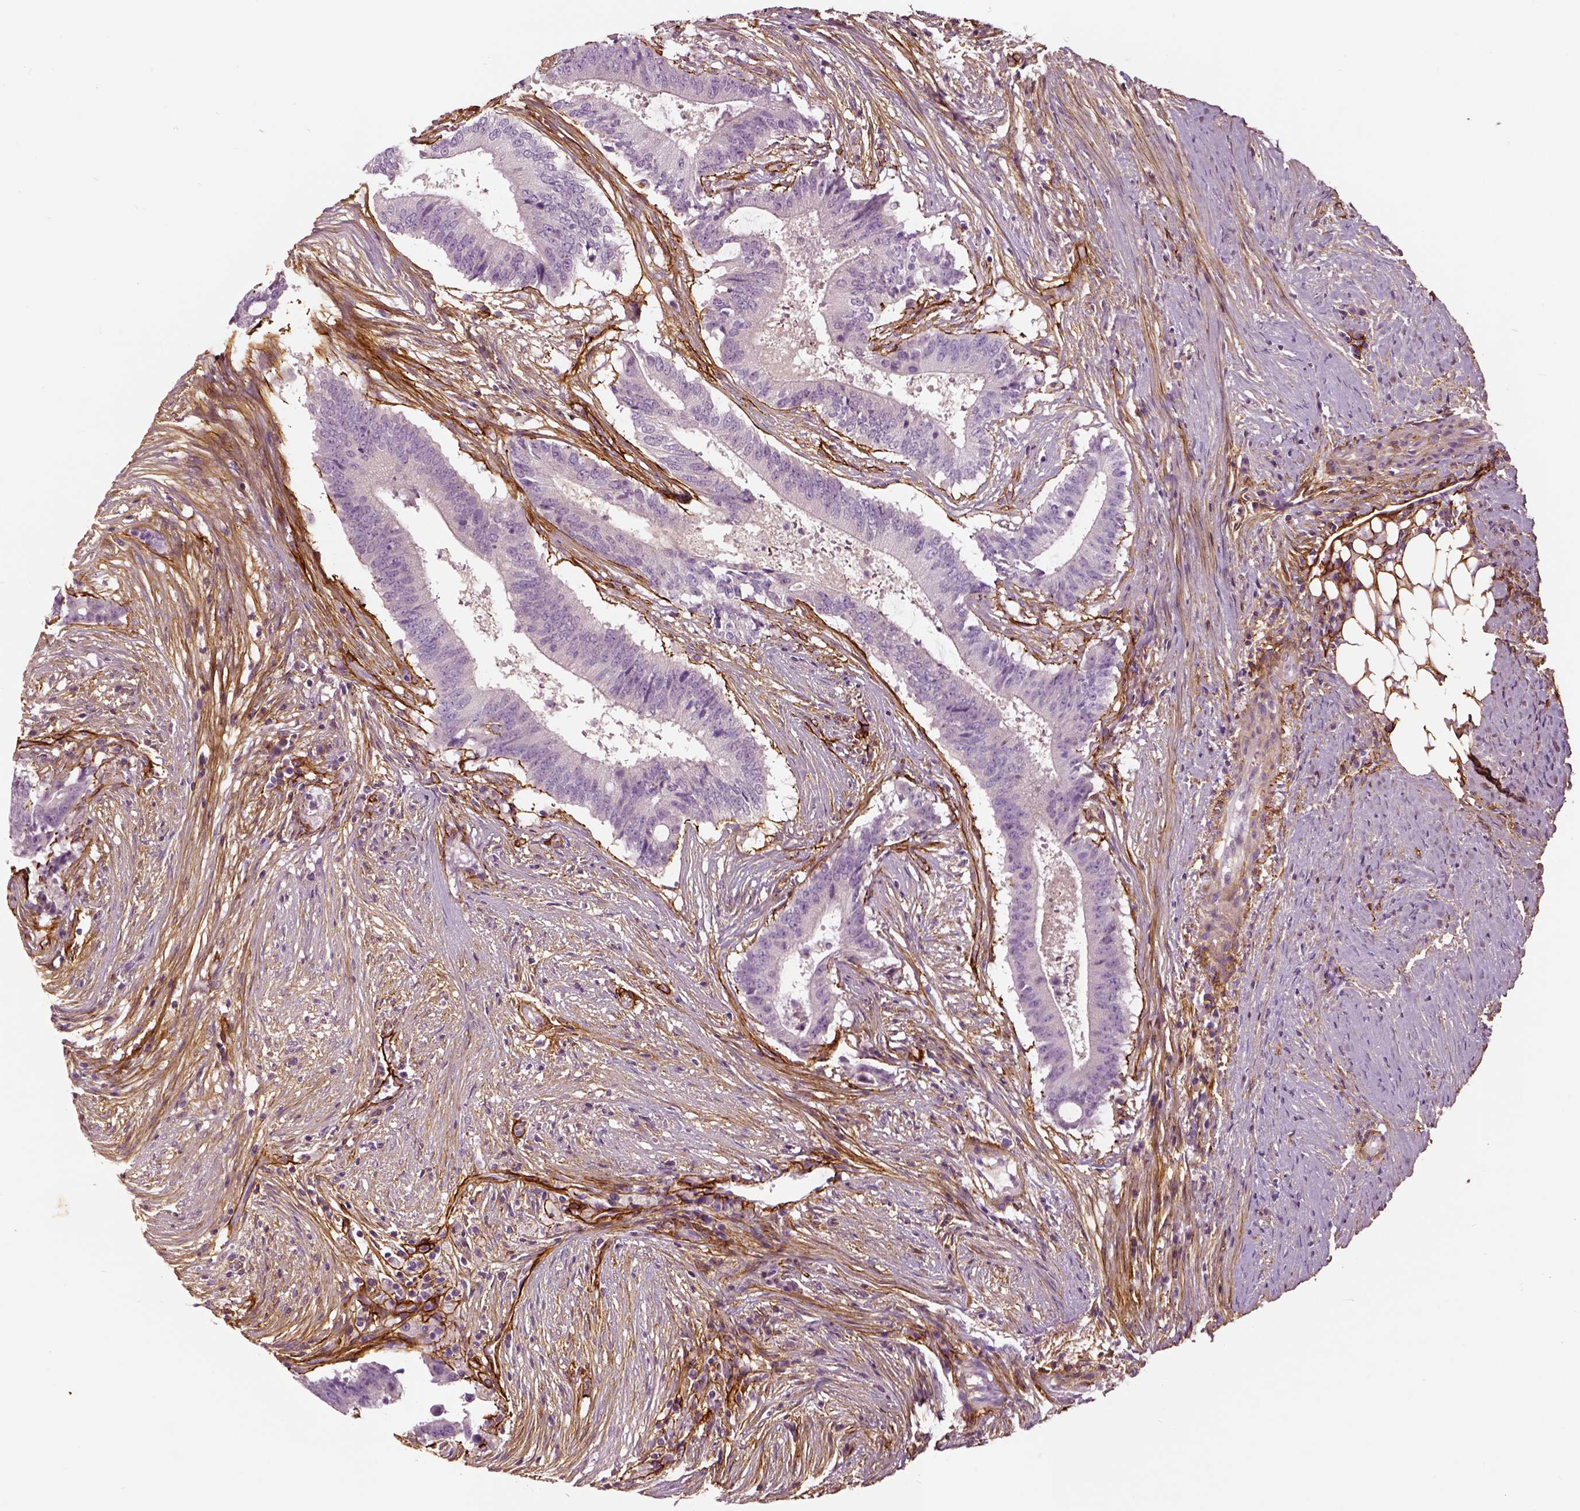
{"staining": {"intensity": "negative", "quantity": "none", "location": "none"}, "tissue": "colorectal cancer", "cell_type": "Tumor cells", "image_type": "cancer", "snomed": [{"axis": "morphology", "description": "Adenocarcinoma, NOS"}, {"axis": "topography", "description": "Colon"}], "caption": "This is an IHC histopathology image of adenocarcinoma (colorectal). There is no staining in tumor cells.", "gene": "COL6A2", "patient": {"sex": "female", "age": 43}}